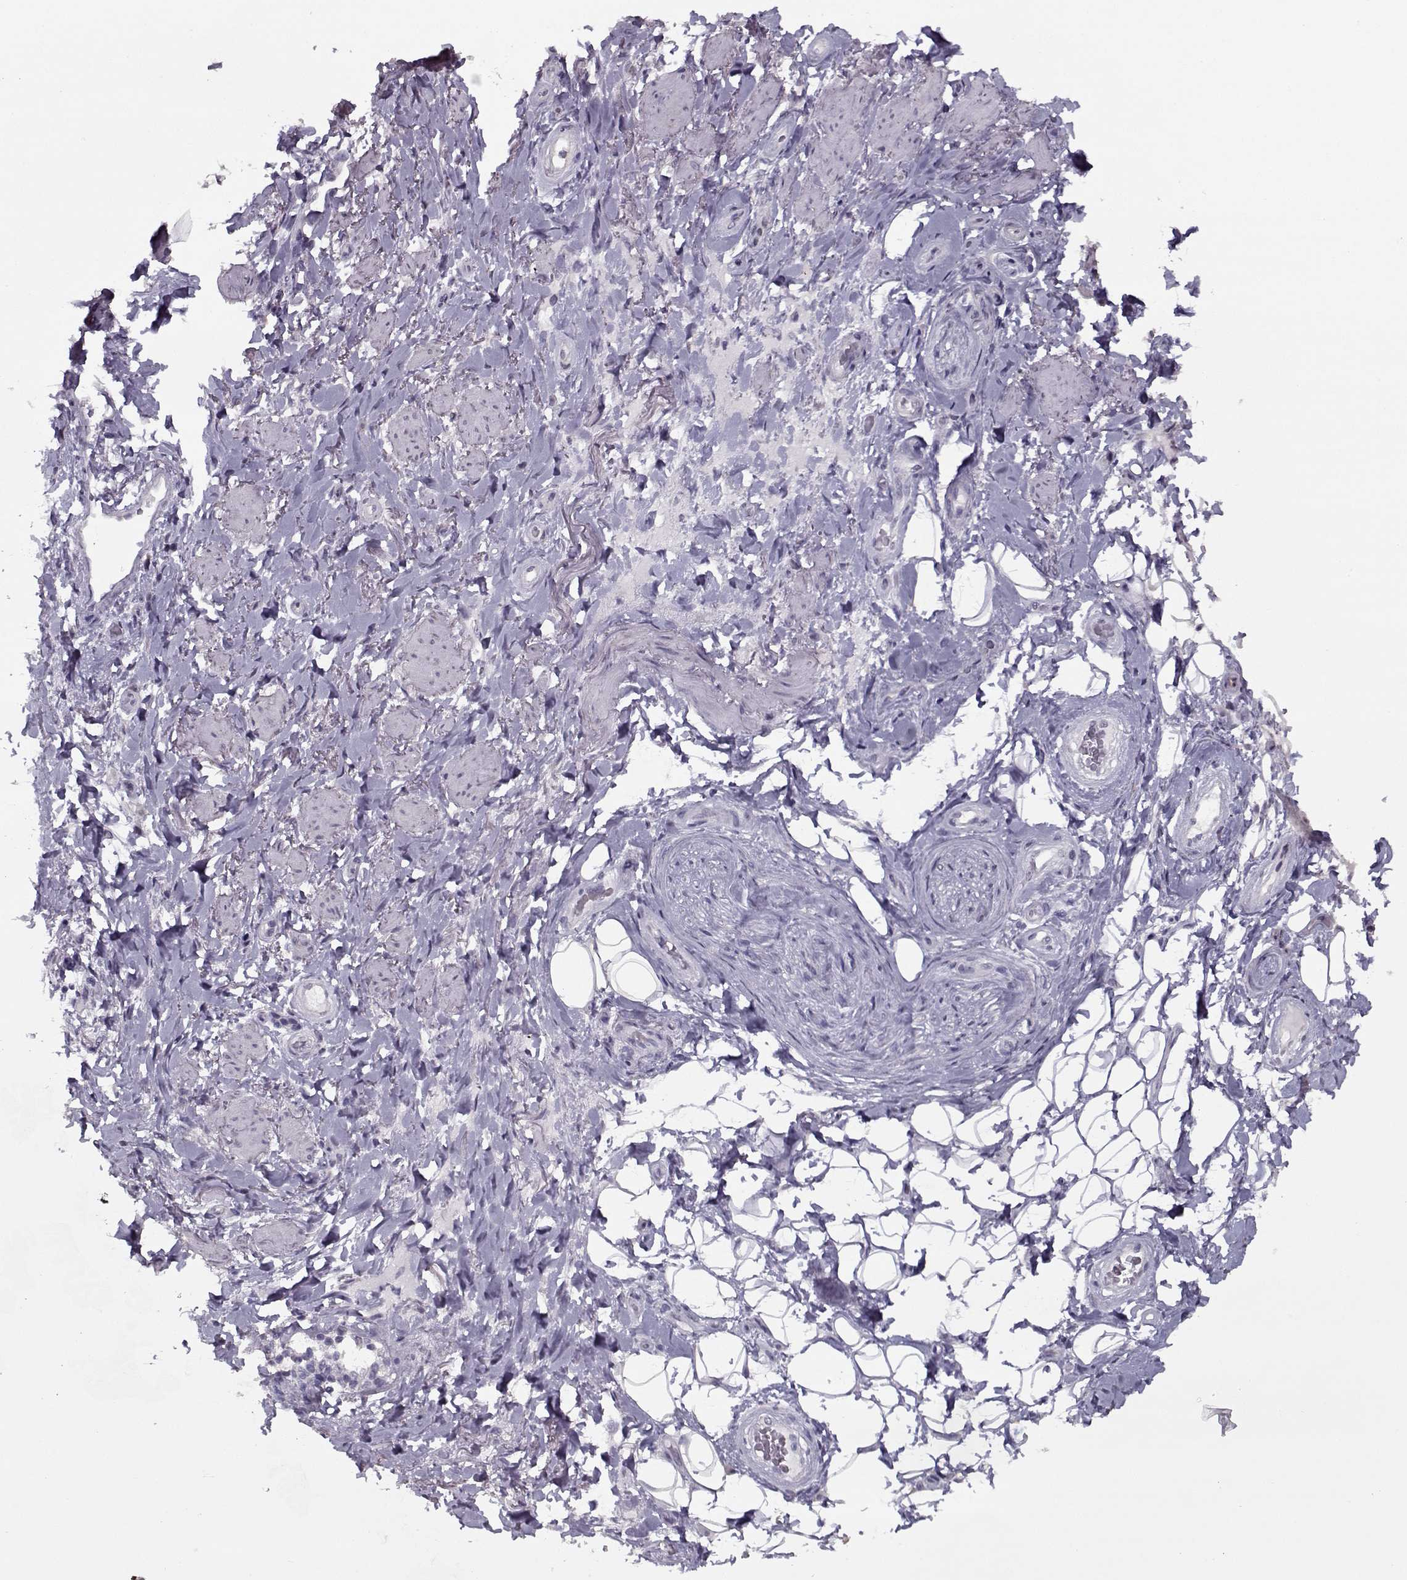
{"staining": {"intensity": "negative", "quantity": "none", "location": "none"}, "tissue": "adipose tissue", "cell_type": "Adipocytes", "image_type": "normal", "snomed": [{"axis": "morphology", "description": "Normal tissue, NOS"}, {"axis": "topography", "description": "Anal"}, {"axis": "topography", "description": "Peripheral nerve tissue"}], "caption": "A high-resolution histopathology image shows immunohistochemistry staining of unremarkable adipose tissue, which shows no significant expression in adipocytes.", "gene": "SEC16B", "patient": {"sex": "male", "age": 53}}